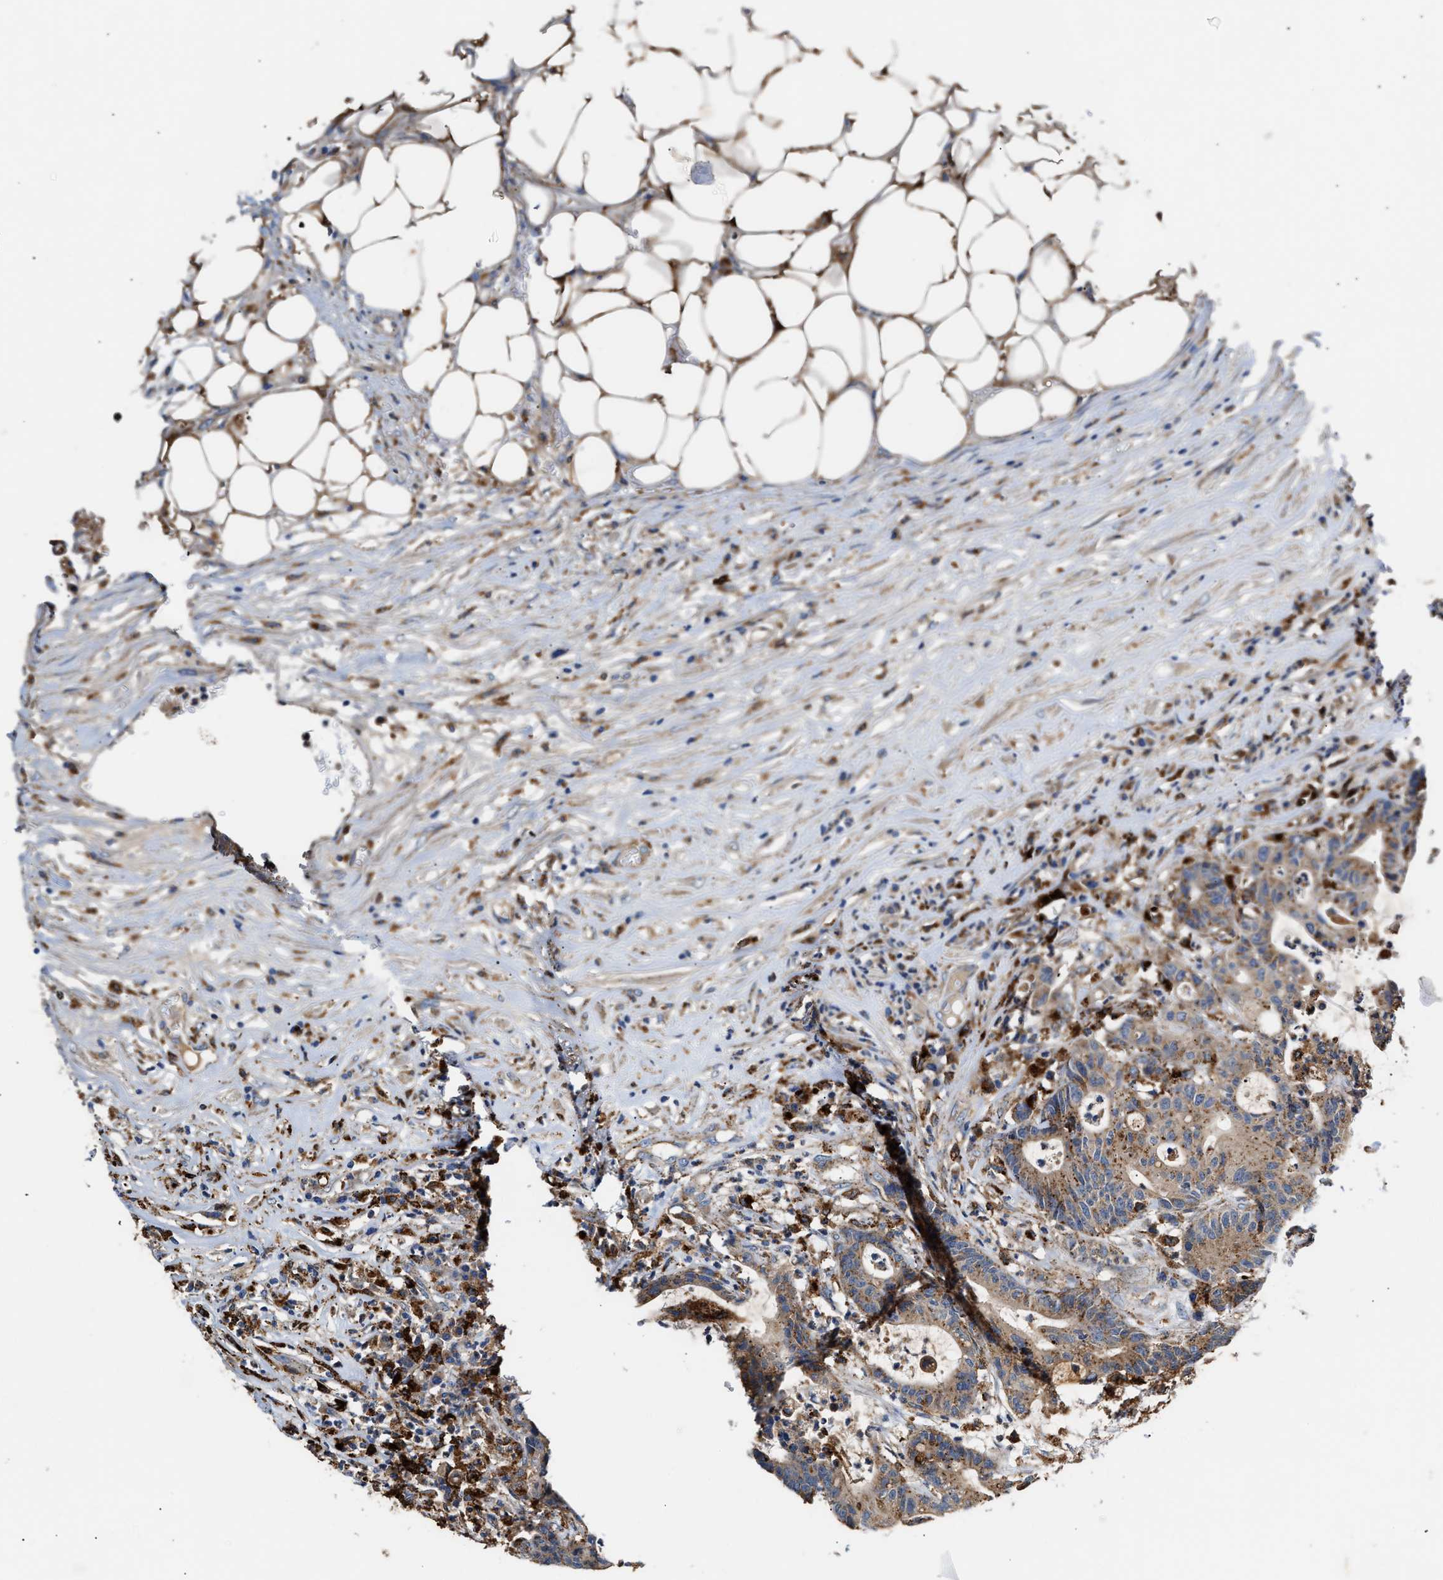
{"staining": {"intensity": "moderate", "quantity": ">75%", "location": "cytoplasmic/membranous"}, "tissue": "colorectal cancer", "cell_type": "Tumor cells", "image_type": "cancer", "snomed": [{"axis": "morphology", "description": "Adenocarcinoma, NOS"}, {"axis": "topography", "description": "Colon"}], "caption": "A brown stain highlights moderate cytoplasmic/membranous staining of a protein in human colorectal adenocarcinoma tumor cells.", "gene": "CCDC146", "patient": {"sex": "female", "age": 84}}